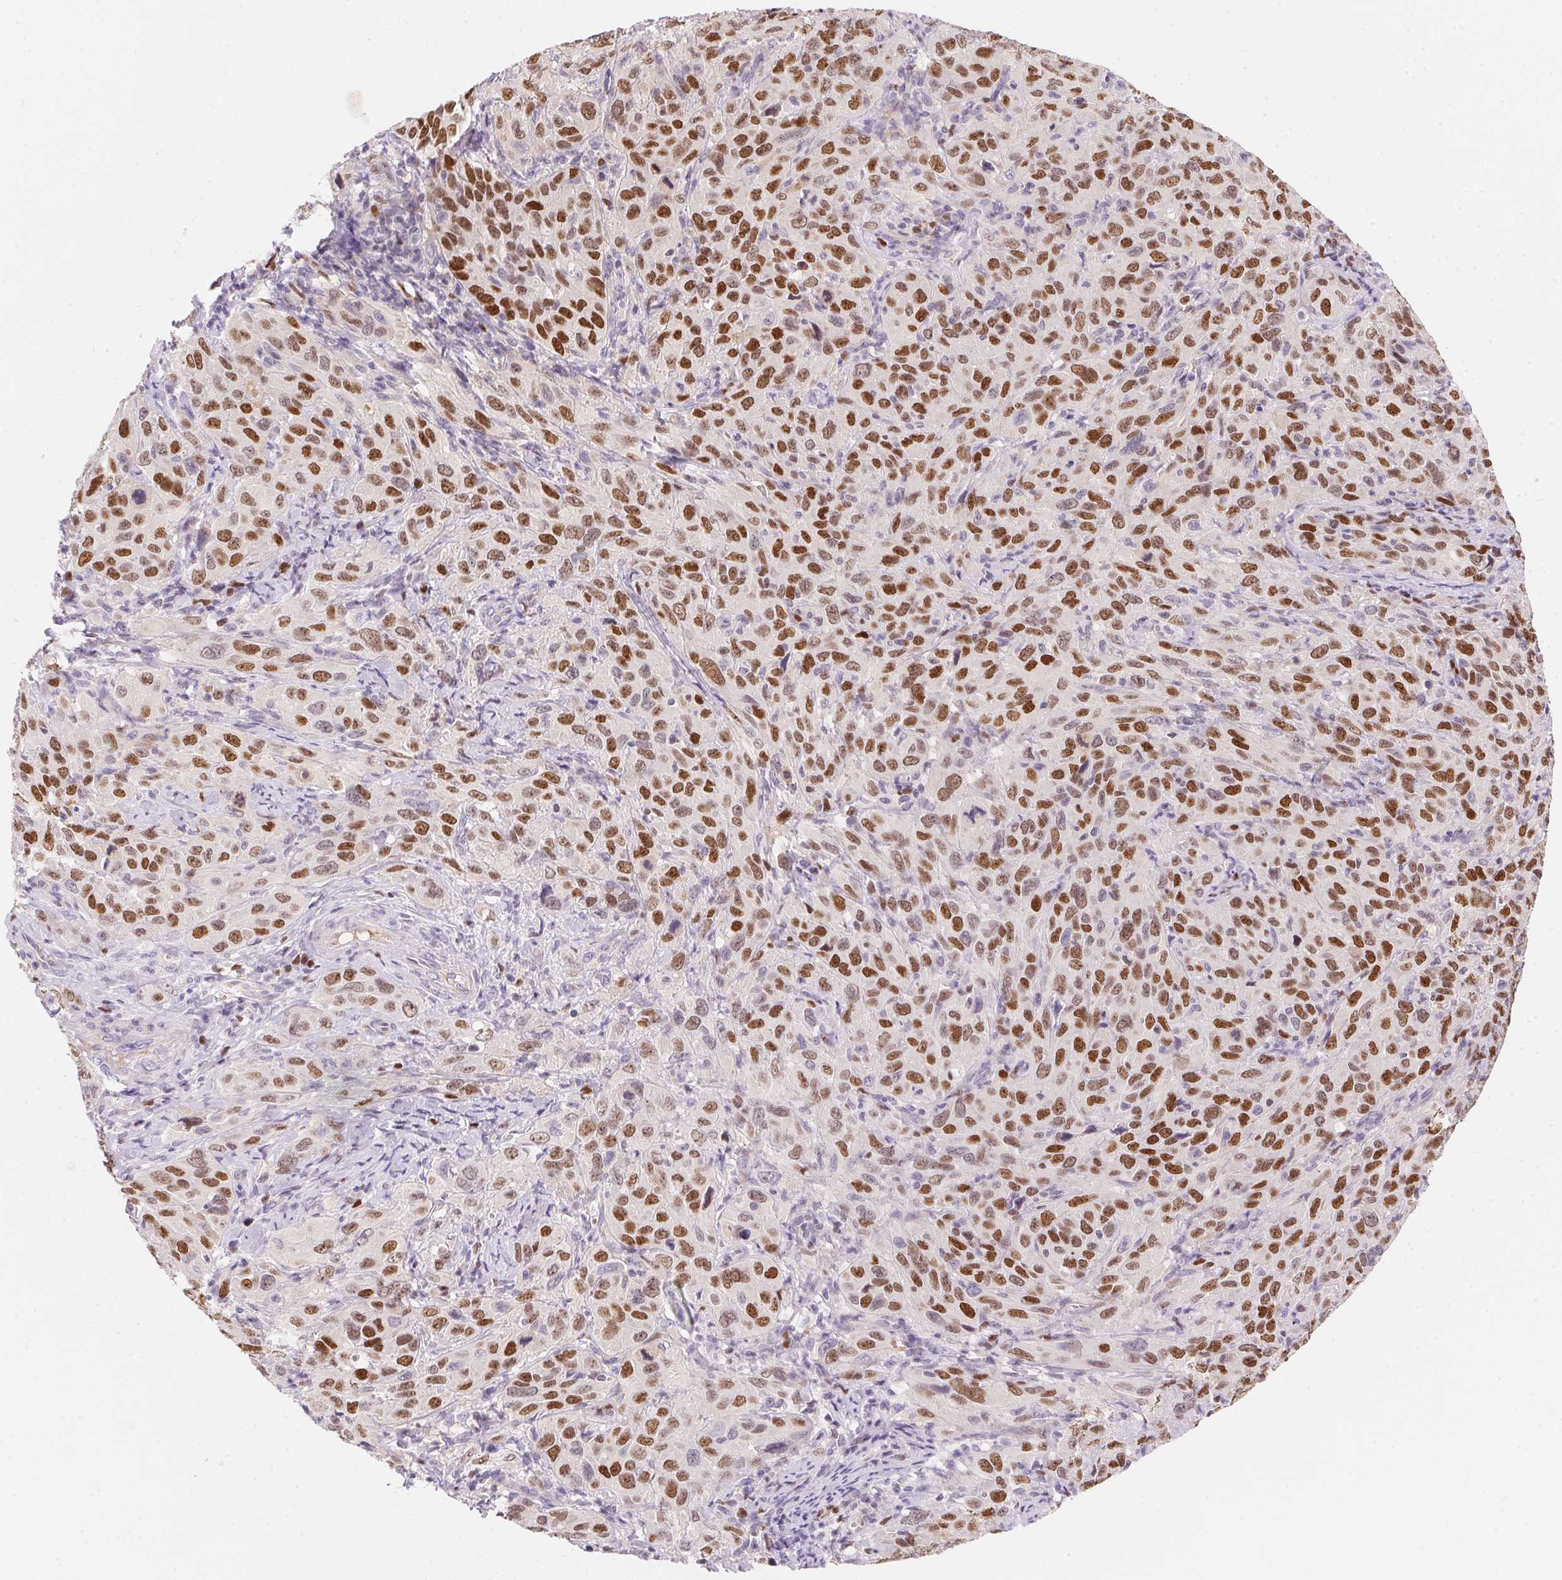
{"staining": {"intensity": "moderate", "quantity": ">75%", "location": "nuclear"}, "tissue": "cervical cancer", "cell_type": "Tumor cells", "image_type": "cancer", "snomed": [{"axis": "morphology", "description": "Normal tissue, NOS"}, {"axis": "morphology", "description": "Squamous cell carcinoma, NOS"}, {"axis": "topography", "description": "Cervix"}], "caption": "Immunohistochemistry (IHC) micrograph of cervical squamous cell carcinoma stained for a protein (brown), which demonstrates medium levels of moderate nuclear staining in about >75% of tumor cells.", "gene": "HELLS", "patient": {"sex": "female", "age": 51}}